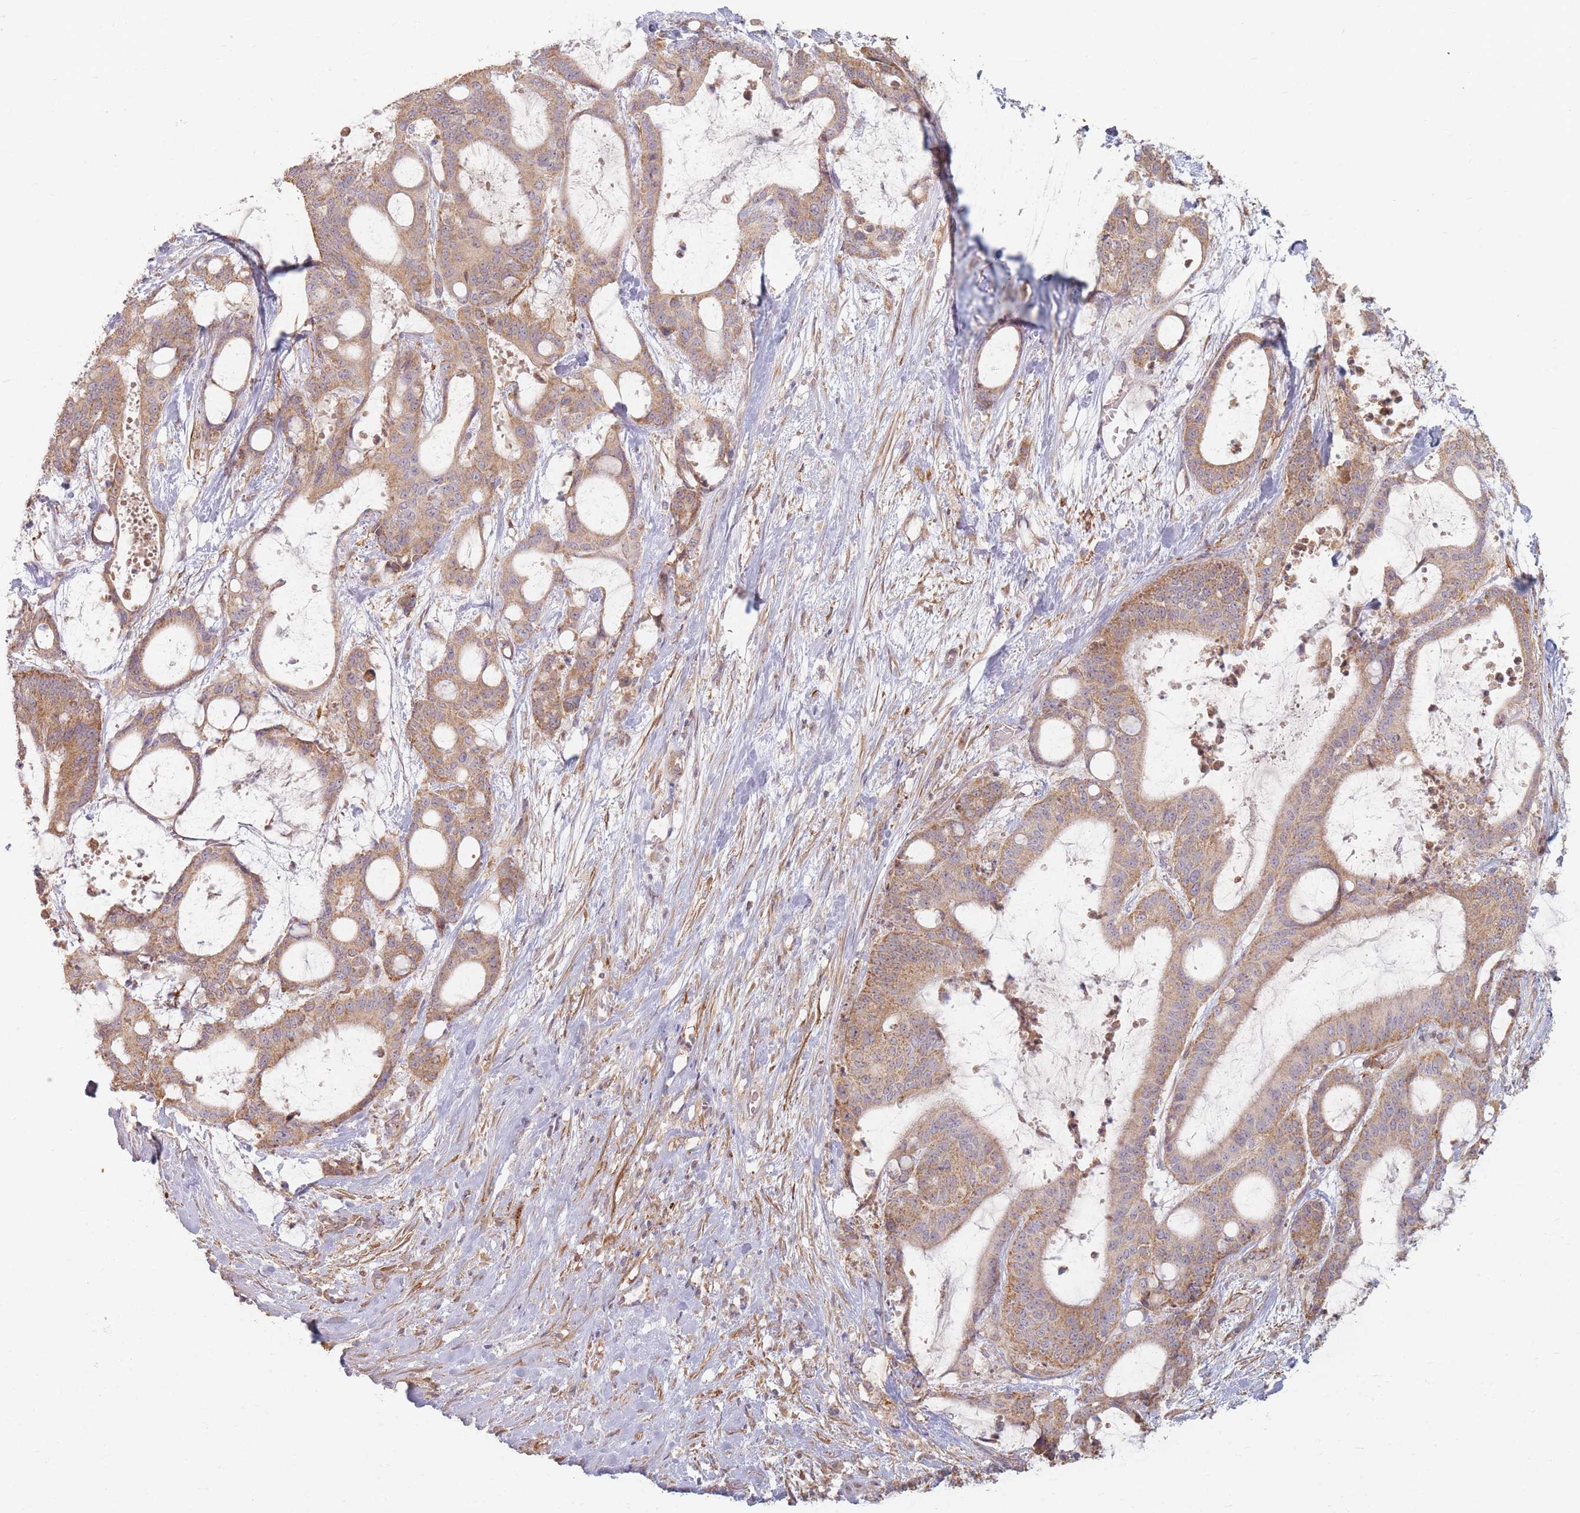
{"staining": {"intensity": "moderate", "quantity": ">75%", "location": "cytoplasmic/membranous"}, "tissue": "liver cancer", "cell_type": "Tumor cells", "image_type": "cancer", "snomed": [{"axis": "morphology", "description": "Normal tissue, NOS"}, {"axis": "morphology", "description": "Cholangiocarcinoma"}, {"axis": "topography", "description": "Liver"}, {"axis": "topography", "description": "Peripheral nerve tissue"}], "caption": "The histopathology image exhibits immunohistochemical staining of liver cholangiocarcinoma. There is moderate cytoplasmic/membranous staining is present in about >75% of tumor cells.", "gene": "MRPS6", "patient": {"sex": "female", "age": 73}}